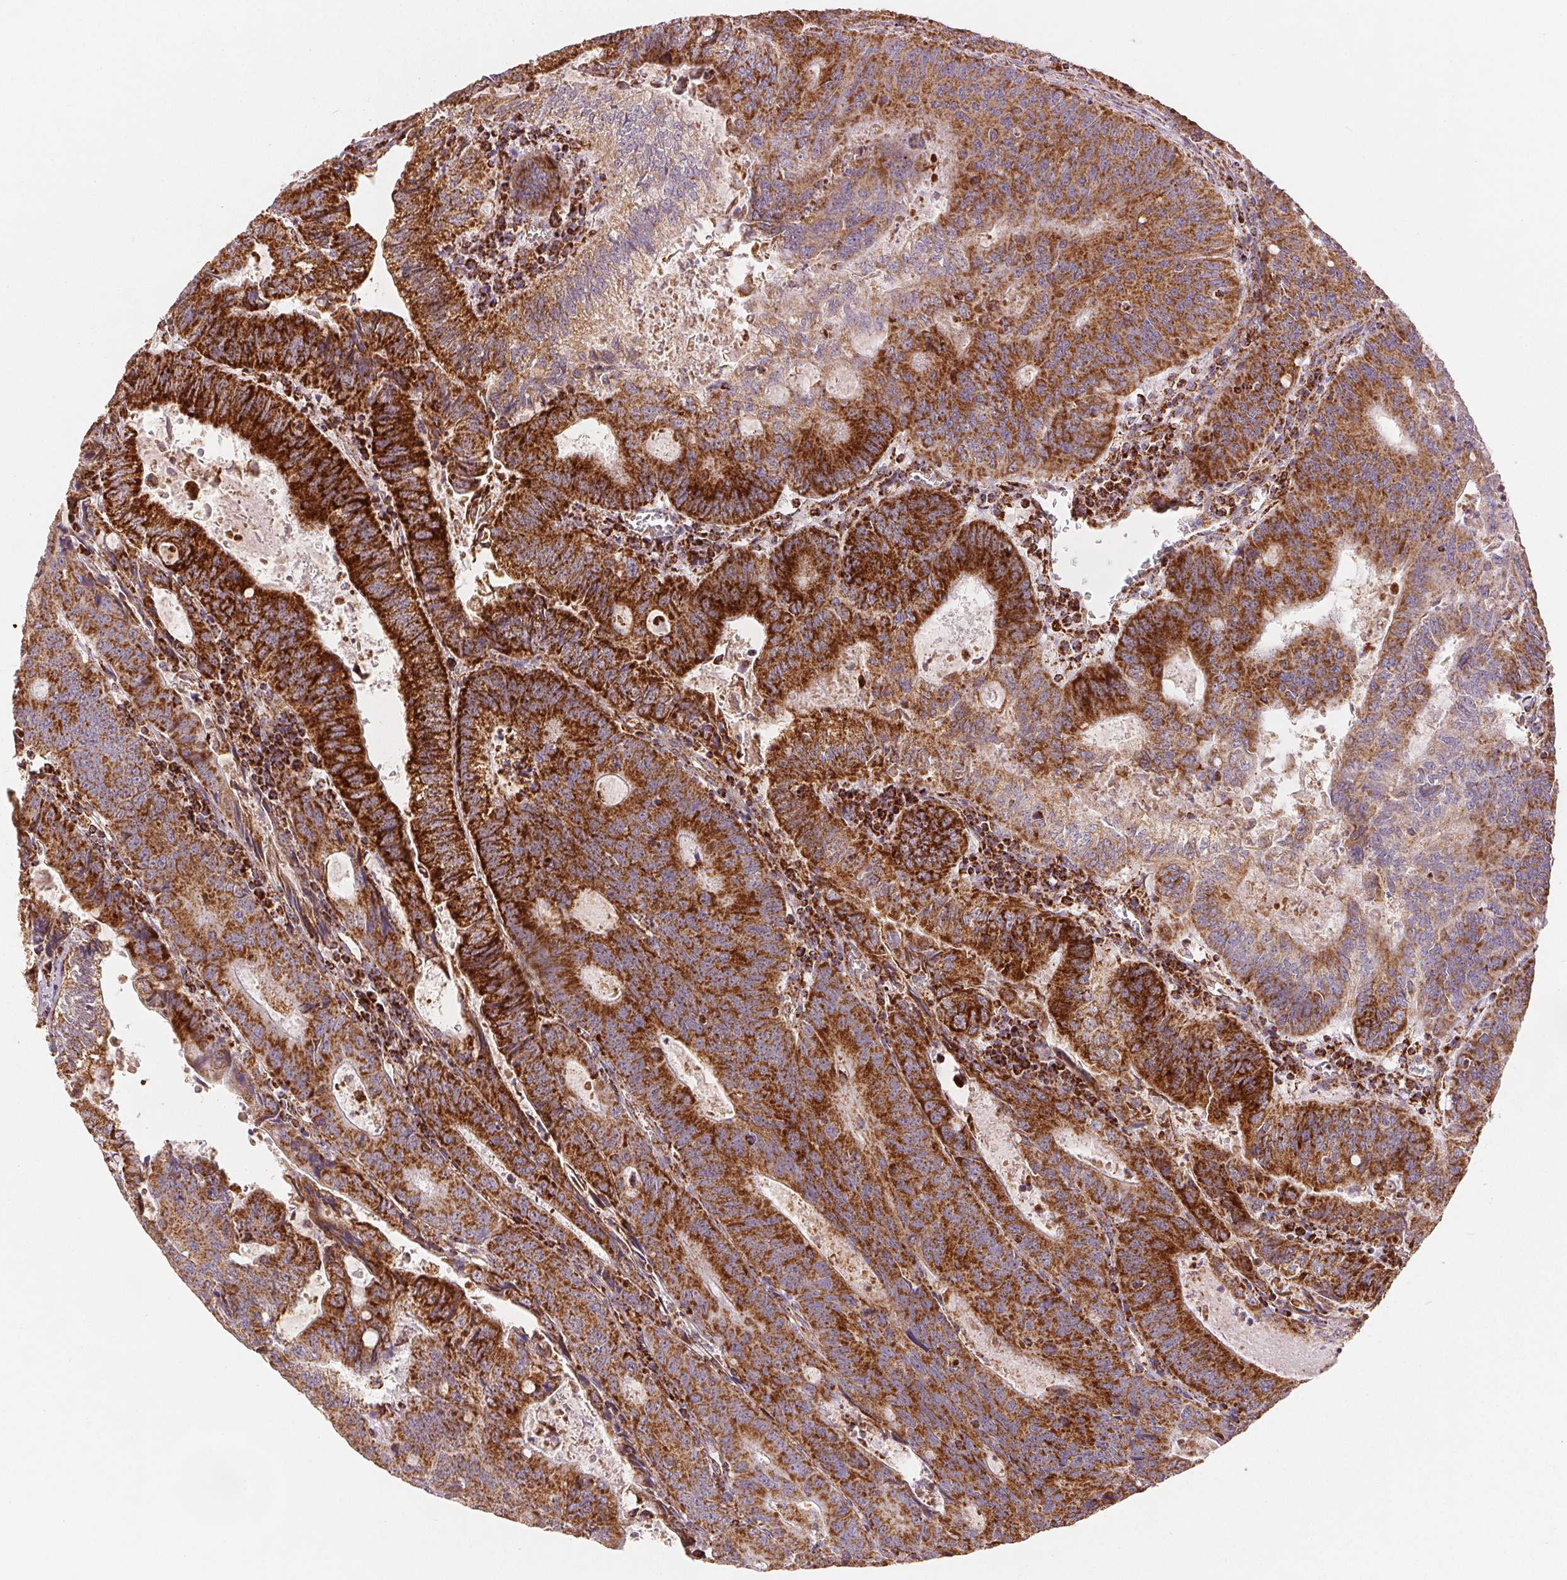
{"staining": {"intensity": "strong", "quantity": ">75%", "location": "cytoplasmic/membranous"}, "tissue": "colorectal cancer", "cell_type": "Tumor cells", "image_type": "cancer", "snomed": [{"axis": "morphology", "description": "Adenocarcinoma, NOS"}, {"axis": "topography", "description": "Colon"}], "caption": "Protein expression analysis of human colorectal adenocarcinoma reveals strong cytoplasmic/membranous expression in approximately >75% of tumor cells.", "gene": "SDHB", "patient": {"sex": "male", "age": 67}}